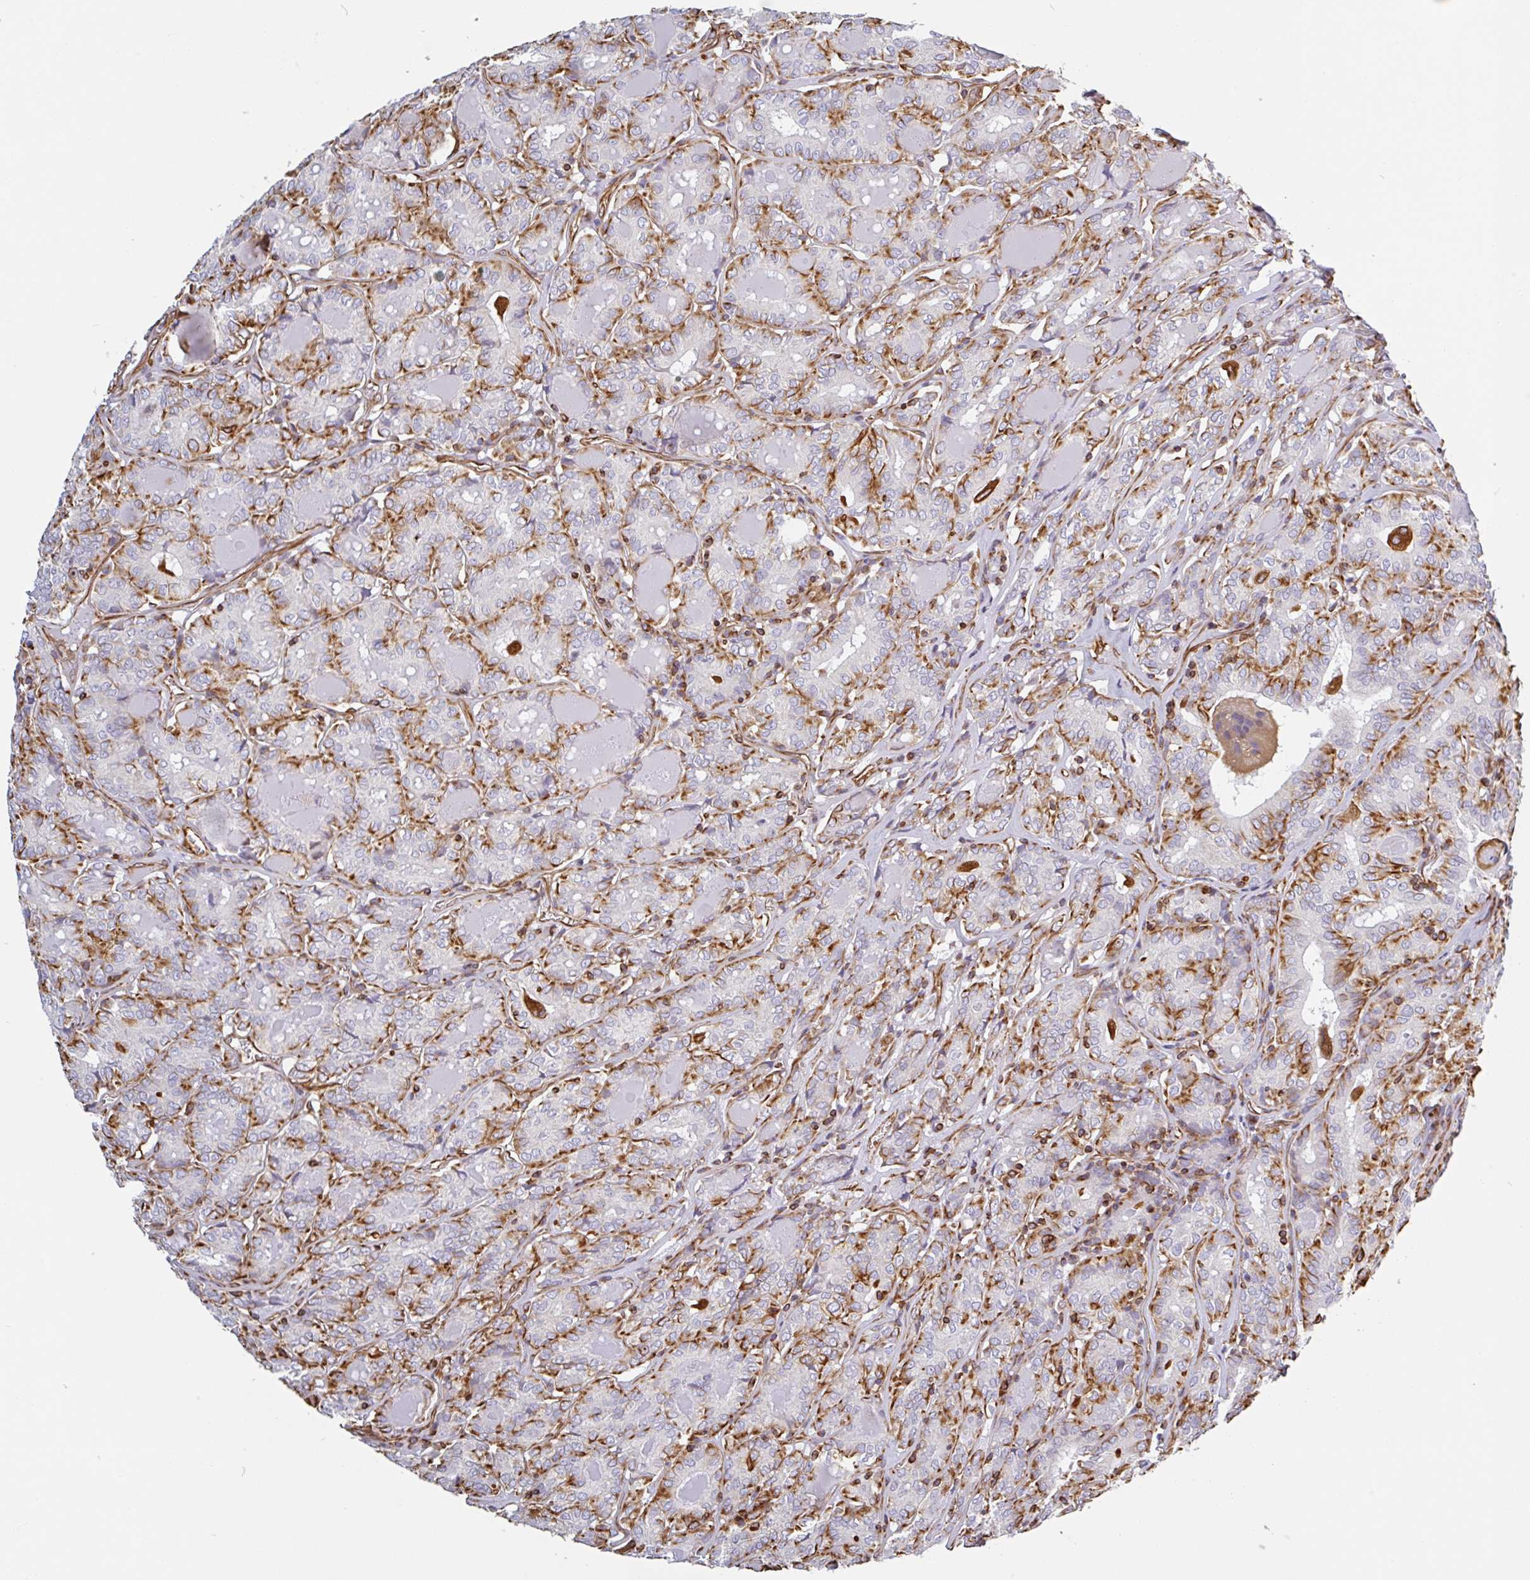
{"staining": {"intensity": "moderate", "quantity": ">75%", "location": "cytoplasmic/membranous"}, "tissue": "thyroid cancer", "cell_type": "Tumor cells", "image_type": "cancer", "snomed": [{"axis": "morphology", "description": "Papillary adenocarcinoma, NOS"}, {"axis": "topography", "description": "Thyroid gland"}], "caption": "Thyroid papillary adenocarcinoma was stained to show a protein in brown. There is medium levels of moderate cytoplasmic/membranous positivity in approximately >75% of tumor cells.", "gene": "PPFIA1", "patient": {"sex": "female", "age": 72}}